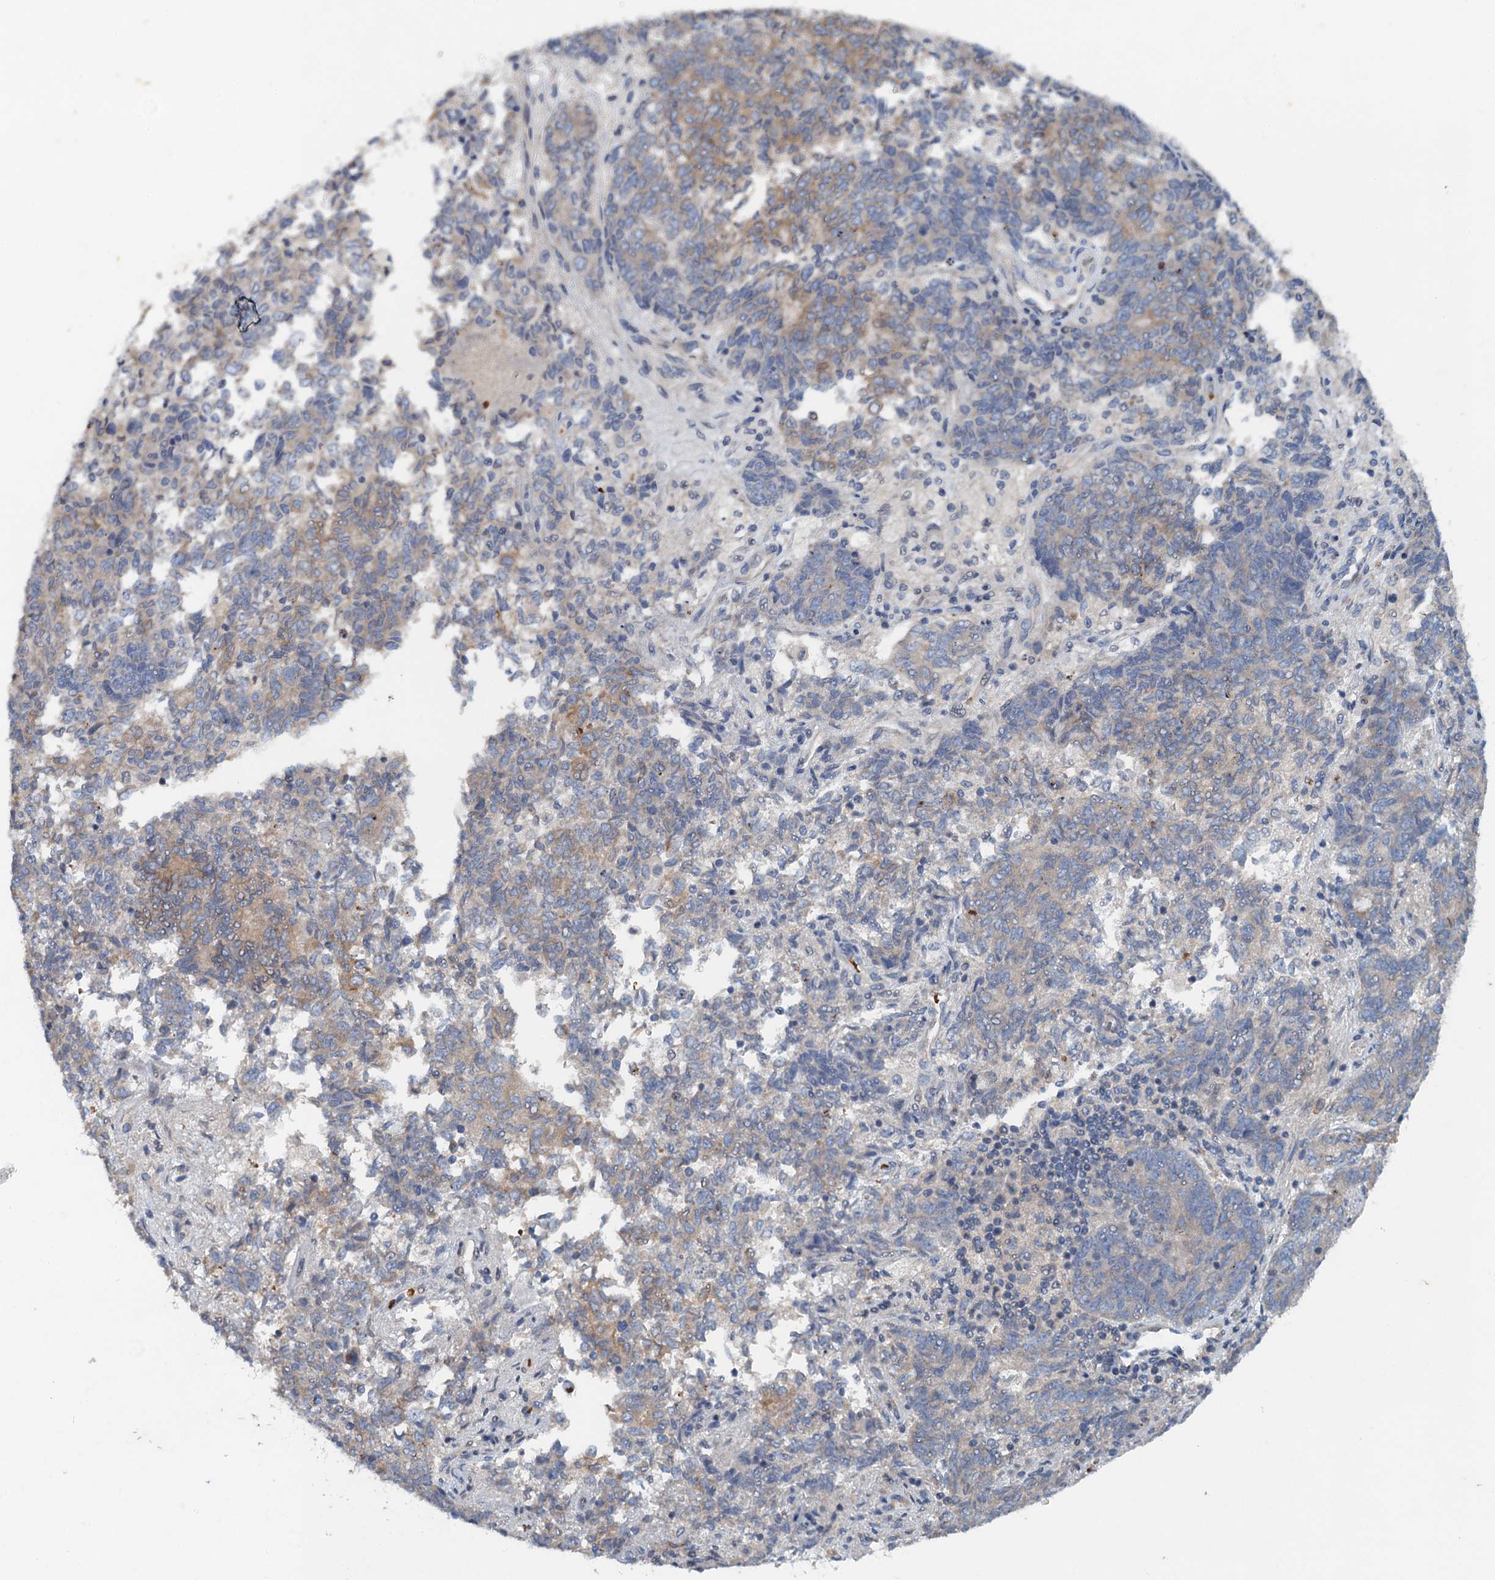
{"staining": {"intensity": "moderate", "quantity": "<25%", "location": "cytoplasmic/membranous"}, "tissue": "endometrial cancer", "cell_type": "Tumor cells", "image_type": "cancer", "snomed": [{"axis": "morphology", "description": "Adenocarcinoma, NOS"}, {"axis": "topography", "description": "Endometrium"}], "caption": "Adenocarcinoma (endometrial) tissue displays moderate cytoplasmic/membranous staining in about <25% of tumor cells", "gene": "NBEA", "patient": {"sex": "female", "age": 80}}